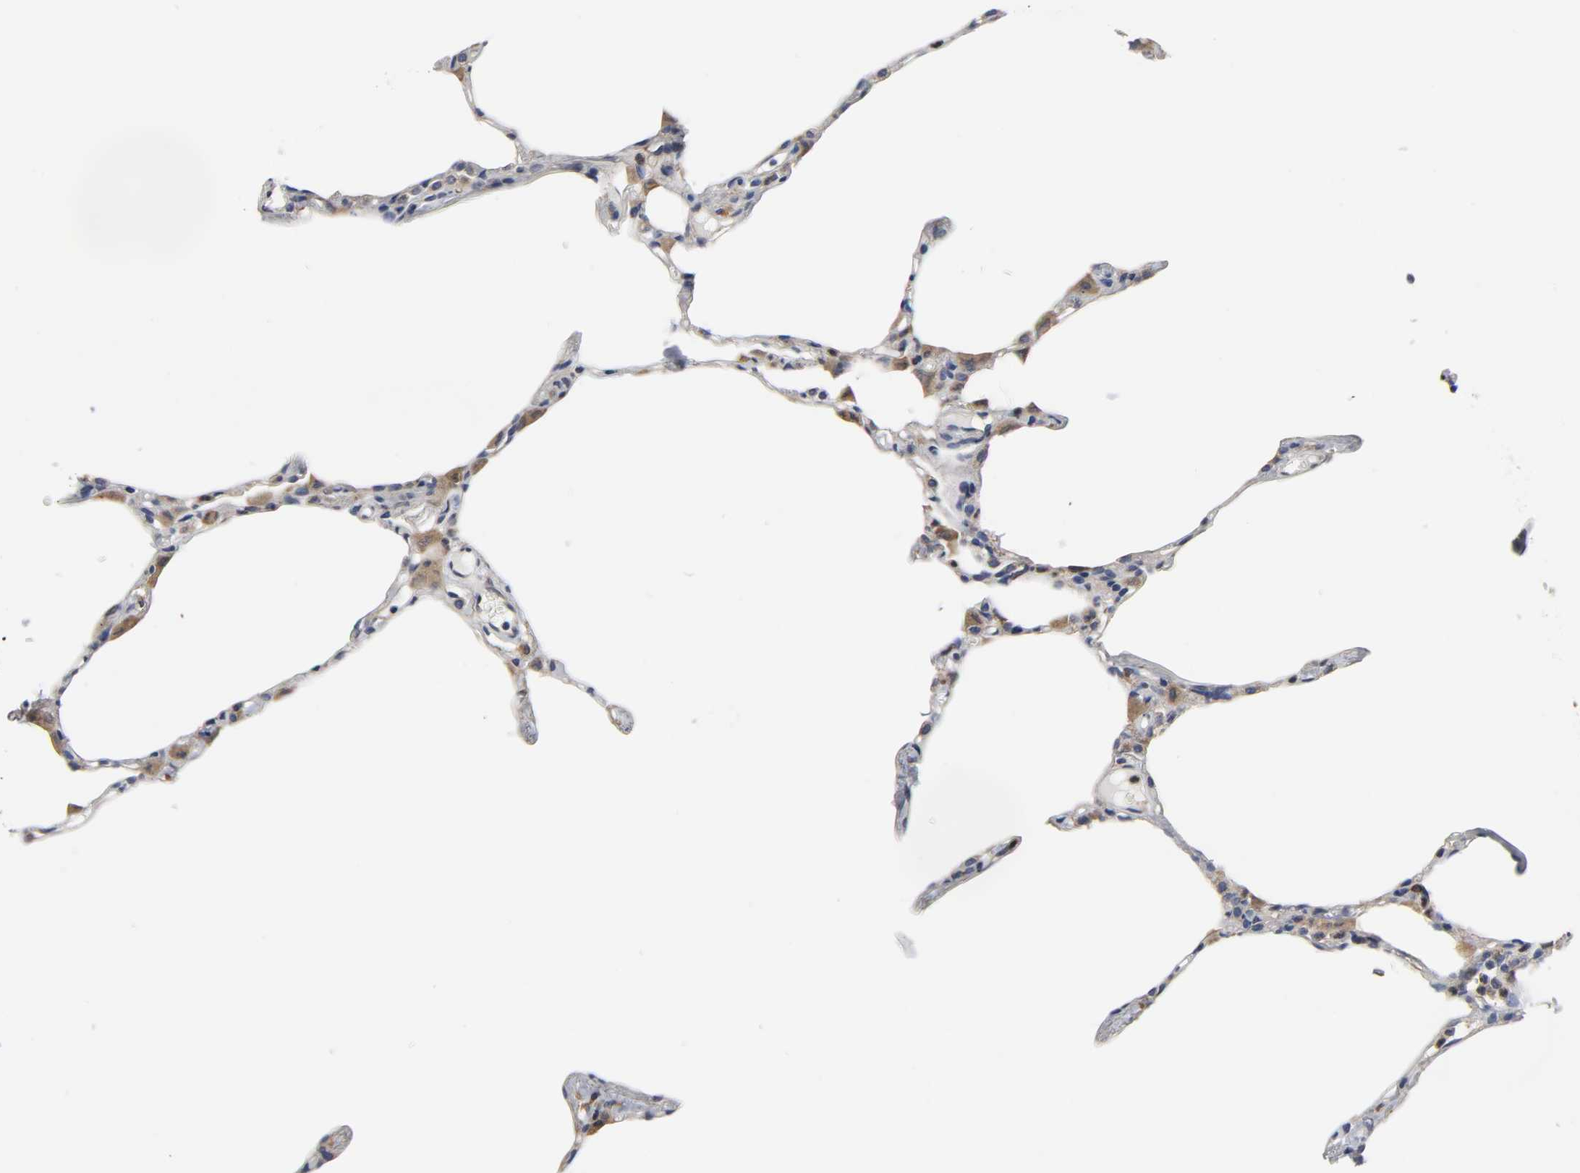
{"staining": {"intensity": "negative", "quantity": "none", "location": "none"}, "tissue": "lung", "cell_type": "Alveolar cells", "image_type": "normal", "snomed": [{"axis": "morphology", "description": "Normal tissue, NOS"}, {"axis": "topography", "description": "Lung"}], "caption": "Immunohistochemical staining of normal lung demonstrates no significant expression in alveolar cells.", "gene": "HCK", "patient": {"sex": "female", "age": 49}}